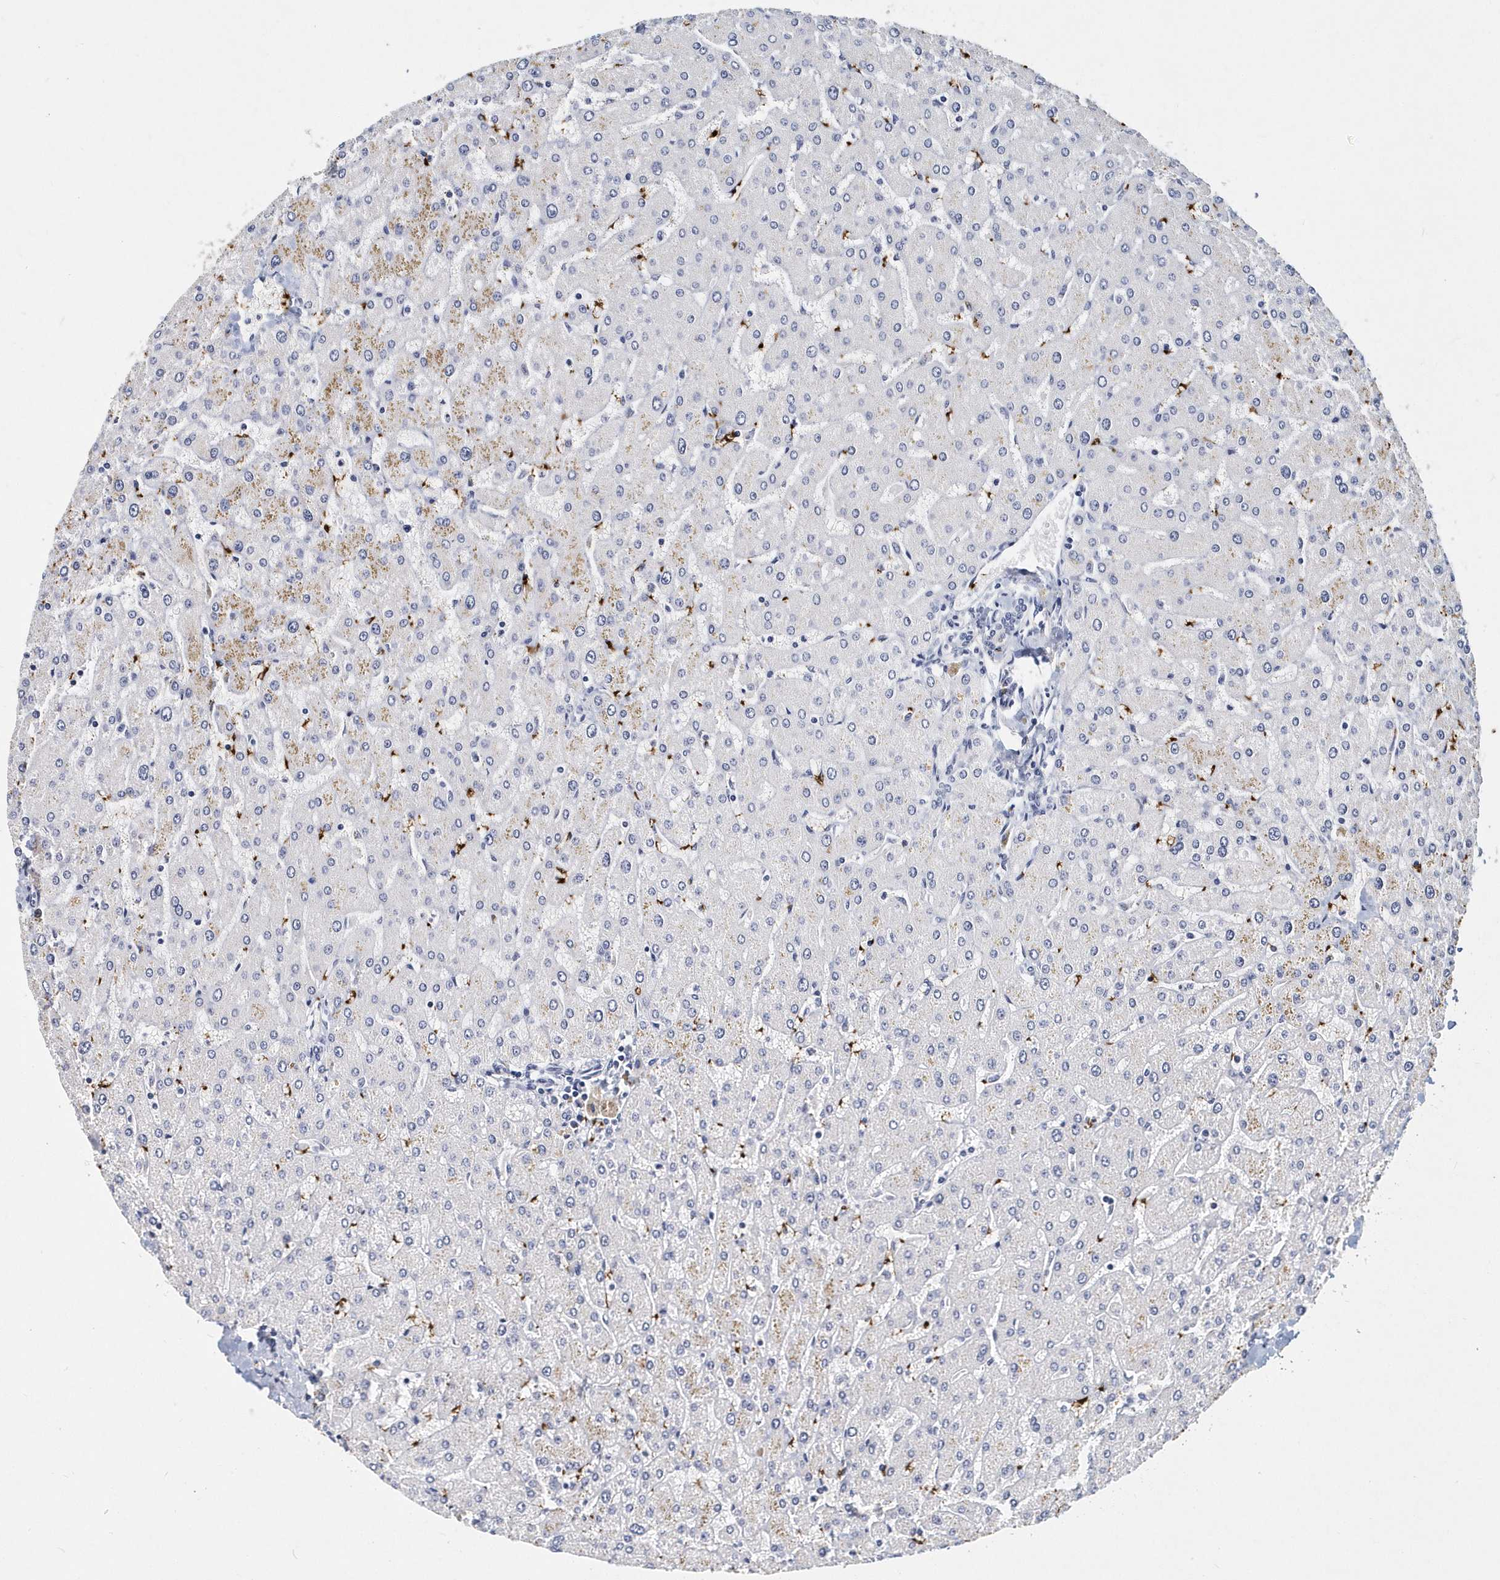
{"staining": {"intensity": "negative", "quantity": "none", "location": "none"}, "tissue": "liver", "cell_type": "Cholangiocytes", "image_type": "normal", "snomed": [{"axis": "morphology", "description": "Normal tissue, NOS"}, {"axis": "topography", "description": "Liver"}], "caption": "This is an immunohistochemistry photomicrograph of benign human liver. There is no expression in cholangiocytes.", "gene": "ITGA2B", "patient": {"sex": "male", "age": 55}}